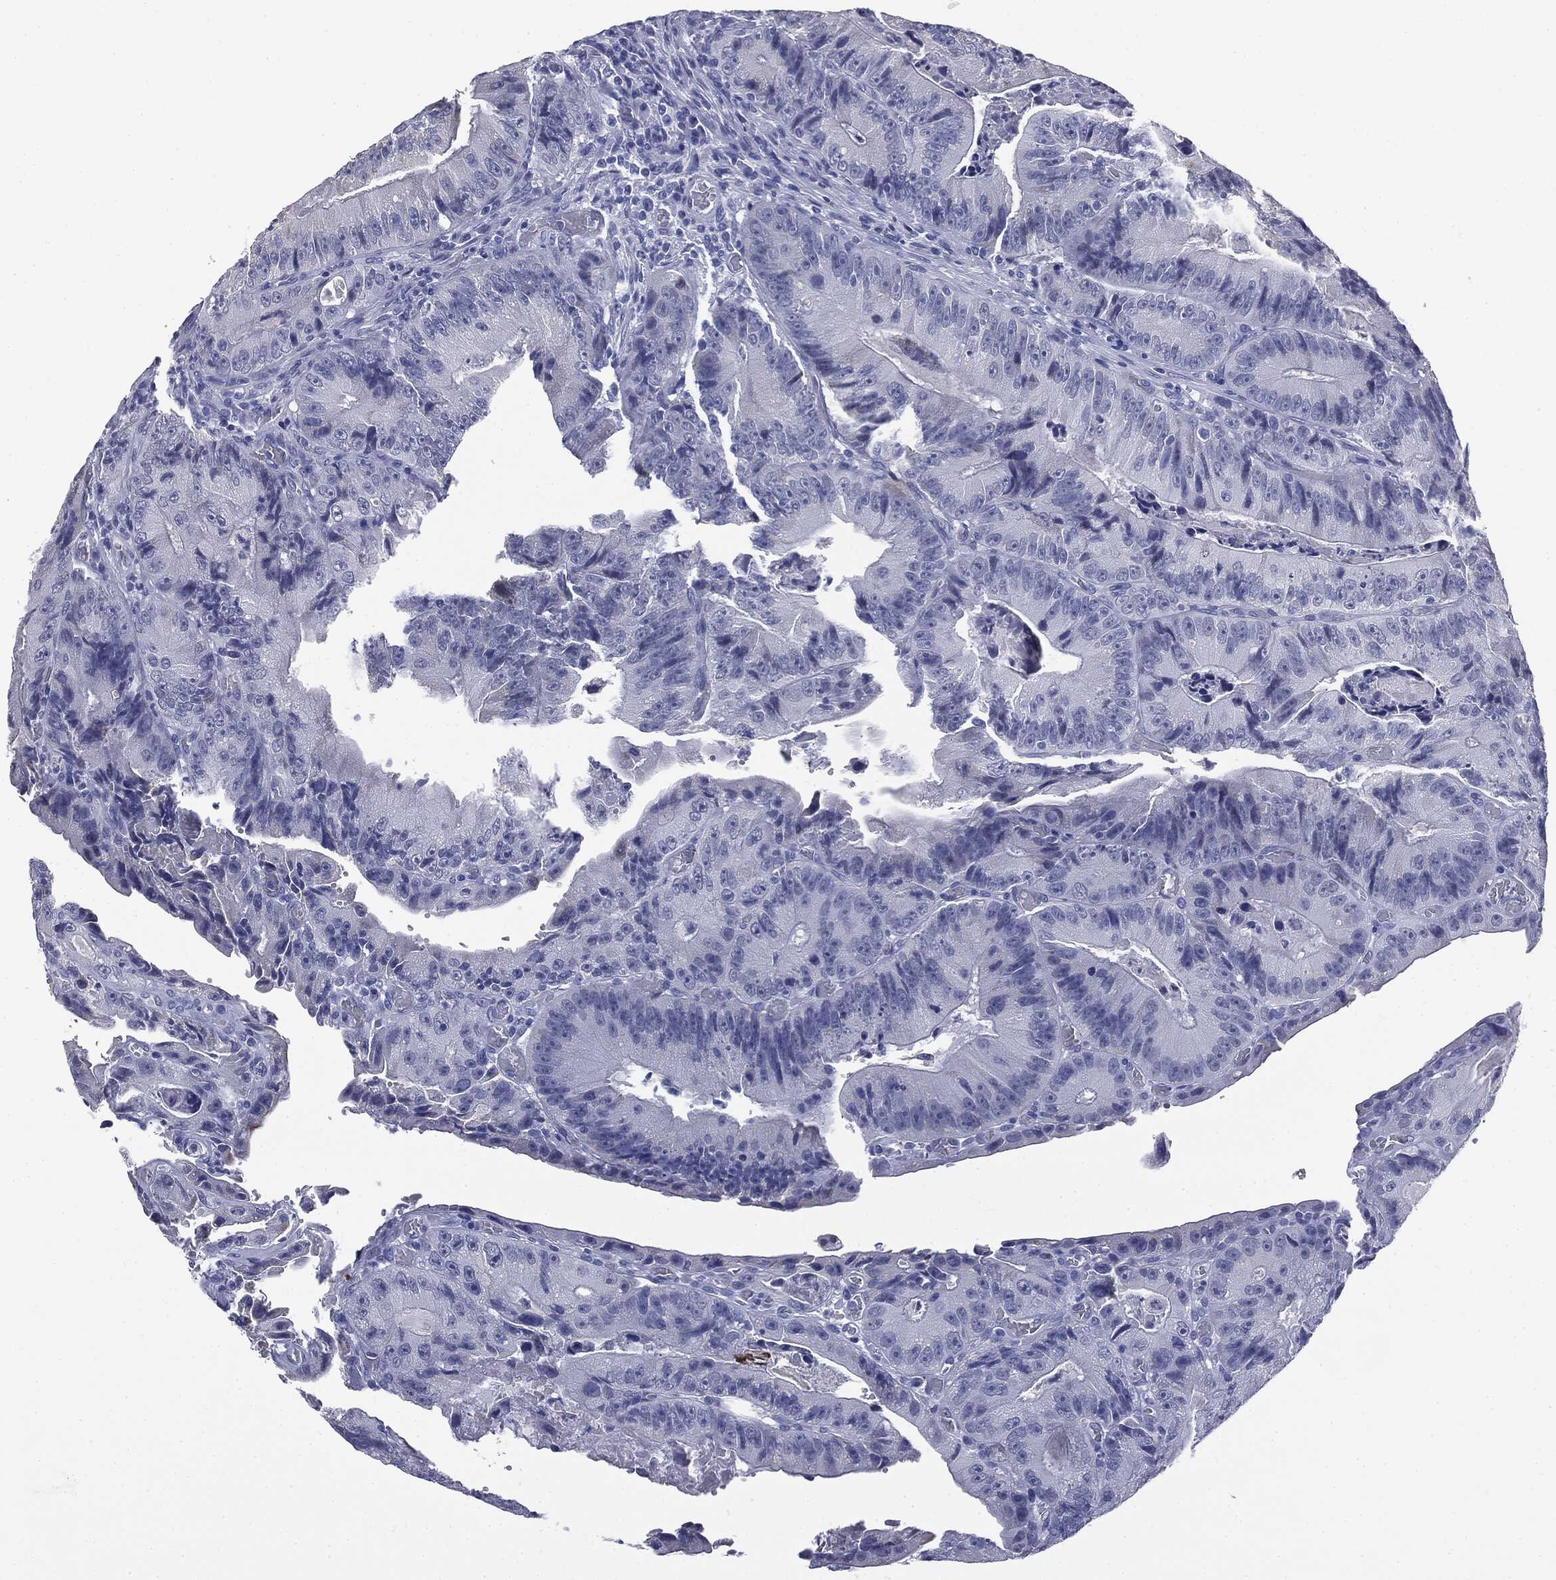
{"staining": {"intensity": "negative", "quantity": "none", "location": "none"}, "tissue": "colorectal cancer", "cell_type": "Tumor cells", "image_type": "cancer", "snomed": [{"axis": "morphology", "description": "Adenocarcinoma, NOS"}, {"axis": "topography", "description": "Colon"}], "caption": "DAB (3,3'-diaminobenzidine) immunohistochemical staining of colorectal cancer (adenocarcinoma) shows no significant staining in tumor cells.", "gene": "ATP2A1", "patient": {"sex": "female", "age": 86}}